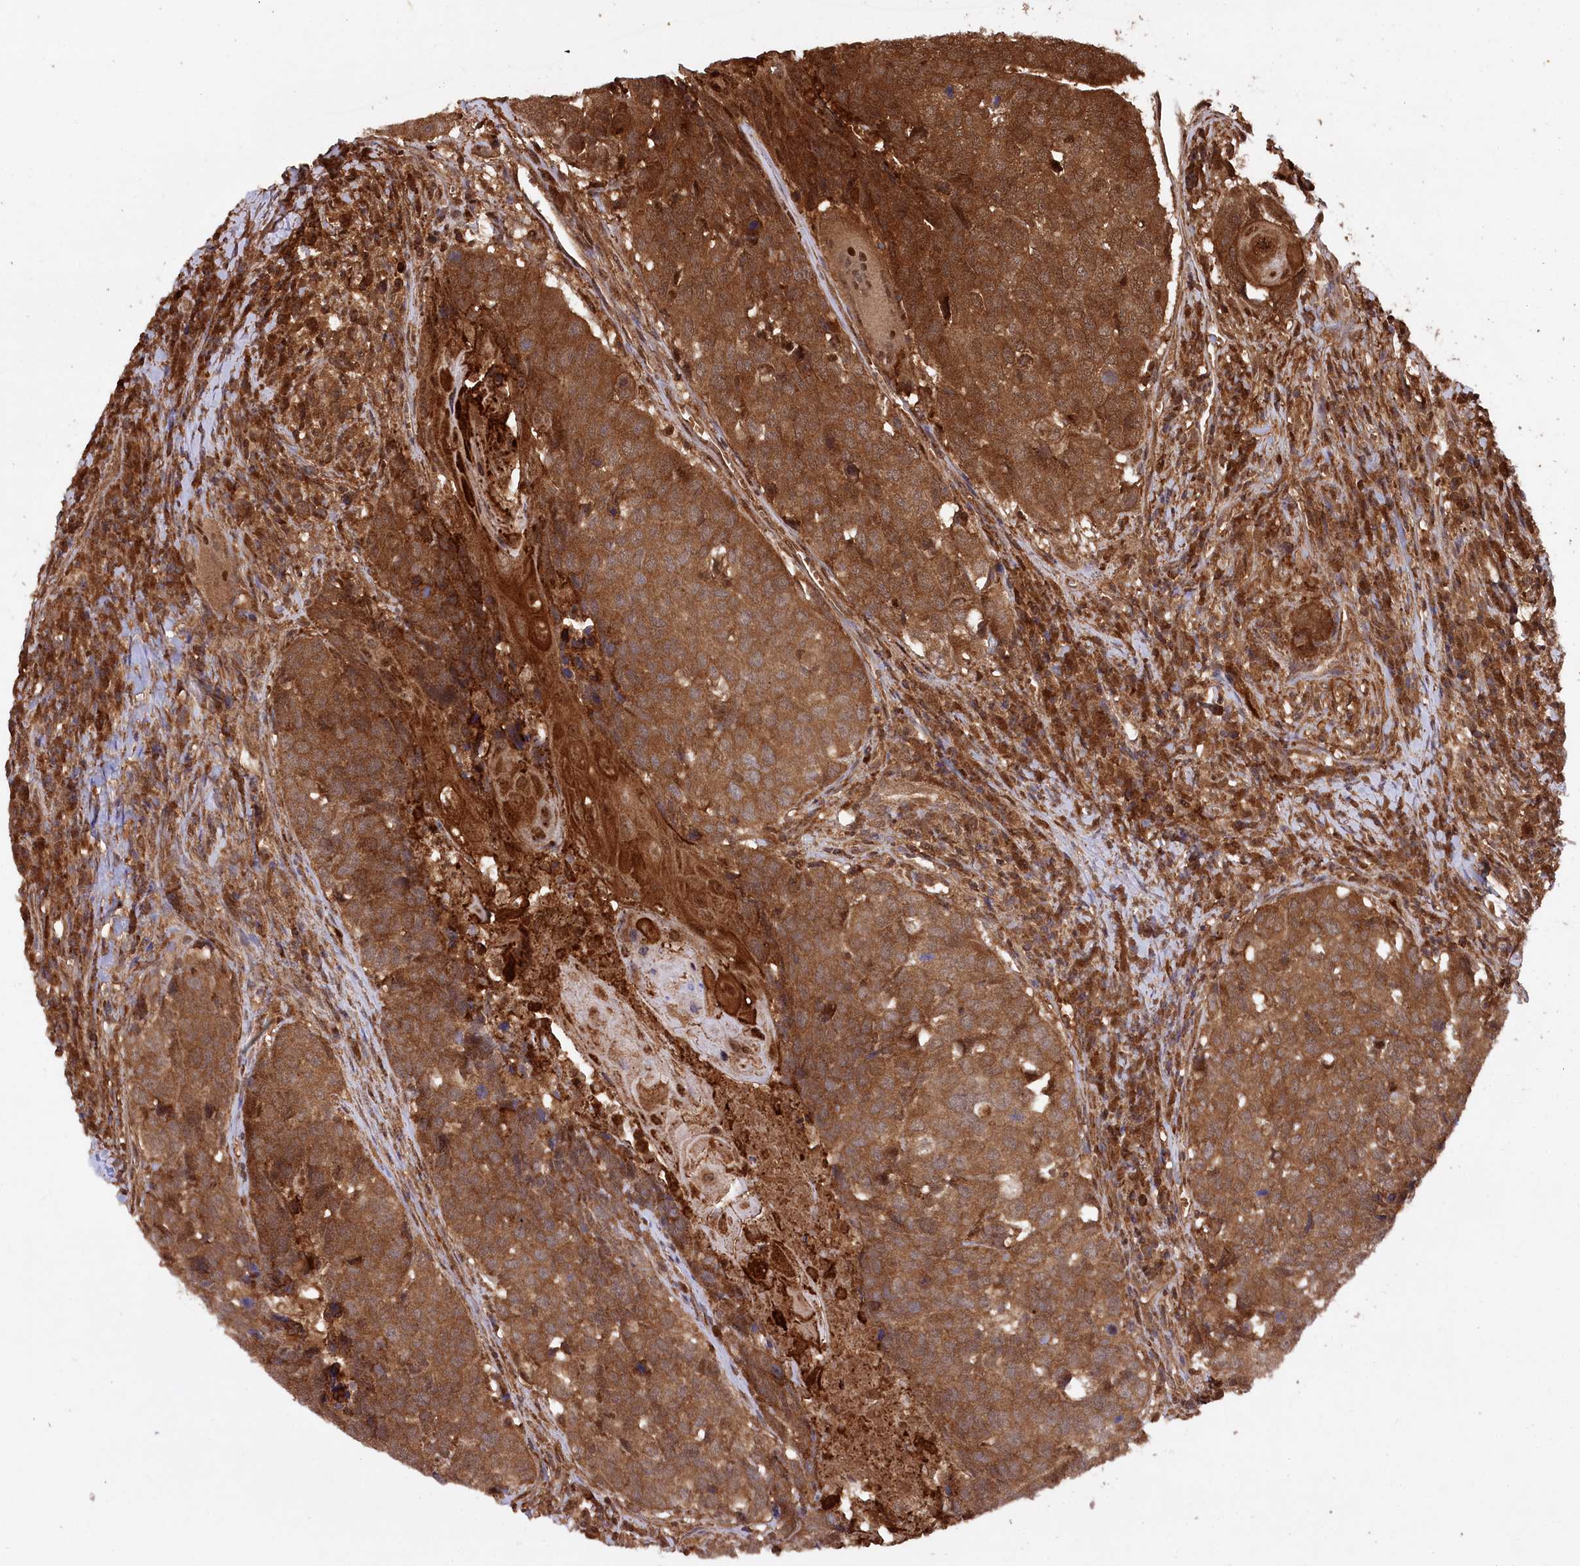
{"staining": {"intensity": "strong", "quantity": ">75%", "location": "cytoplasmic/membranous"}, "tissue": "head and neck cancer", "cell_type": "Tumor cells", "image_type": "cancer", "snomed": [{"axis": "morphology", "description": "Squamous cell carcinoma, NOS"}, {"axis": "topography", "description": "Head-Neck"}], "caption": "IHC staining of head and neck squamous cell carcinoma, which reveals high levels of strong cytoplasmic/membranous expression in approximately >75% of tumor cells indicating strong cytoplasmic/membranous protein positivity. The staining was performed using DAB (3,3'-diaminobenzidine) (brown) for protein detection and nuclei were counterstained in hematoxylin (blue).", "gene": "LSG1", "patient": {"sex": "male", "age": 66}}